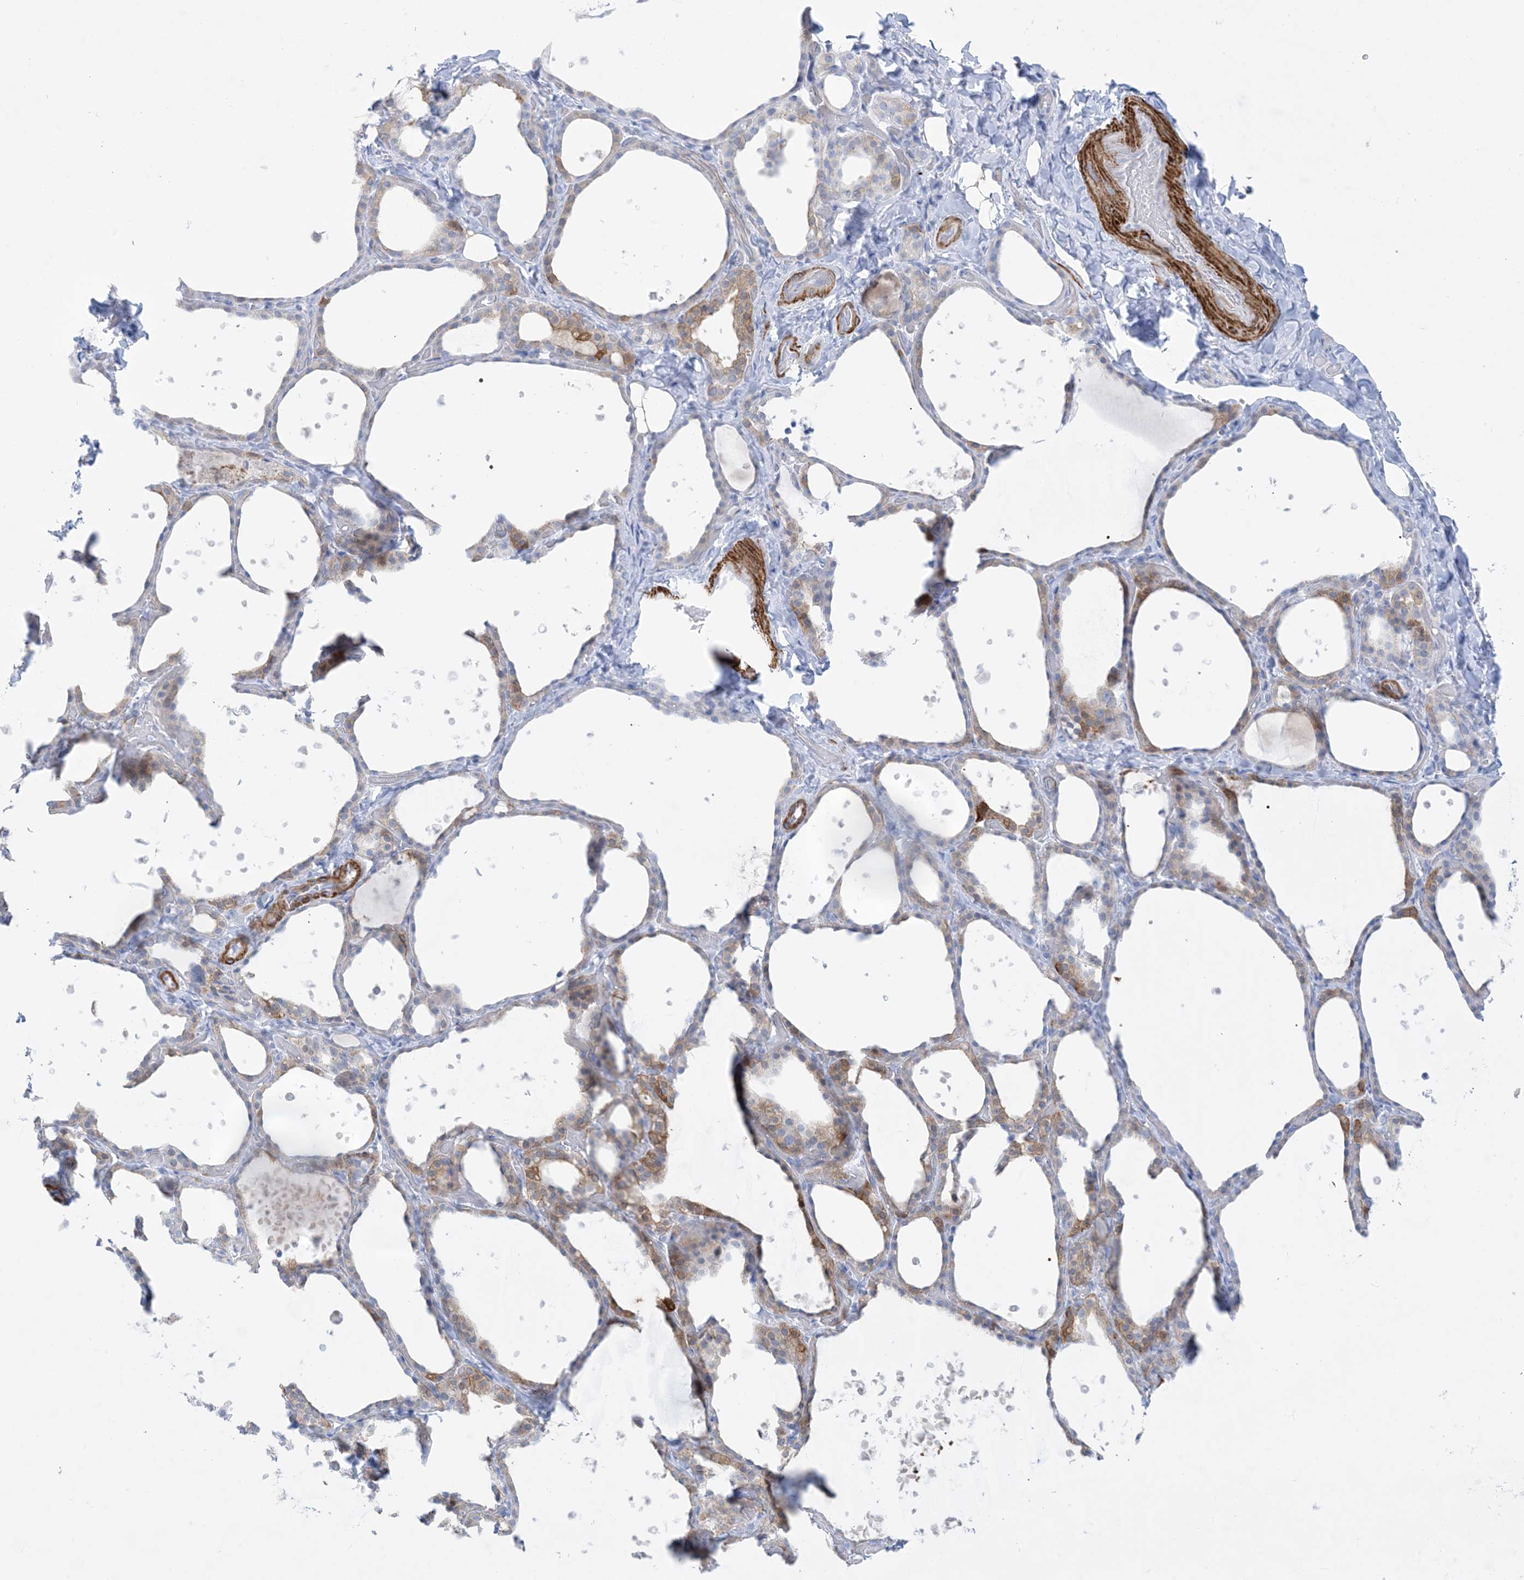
{"staining": {"intensity": "moderate", "quantity": "<25%", "location": "cytoplasmic/membranous"}, "tissue": "thyroid gland", "cell_type": "Glandular cells", "image_type": "normal", "snomed": [{"axis": "morphology", "description": "Normal tissue, NOS"}, {"axis": "topography", "description": "Thyroid gland"}], "caption": "Moderate cytoplasmic/membranous expression for a protein is seen in approximately <25% of glandular cells of benign thyroid gland using IHC.", "gene": "MARS2", "patient": {"sex": "female", "age": 44}}